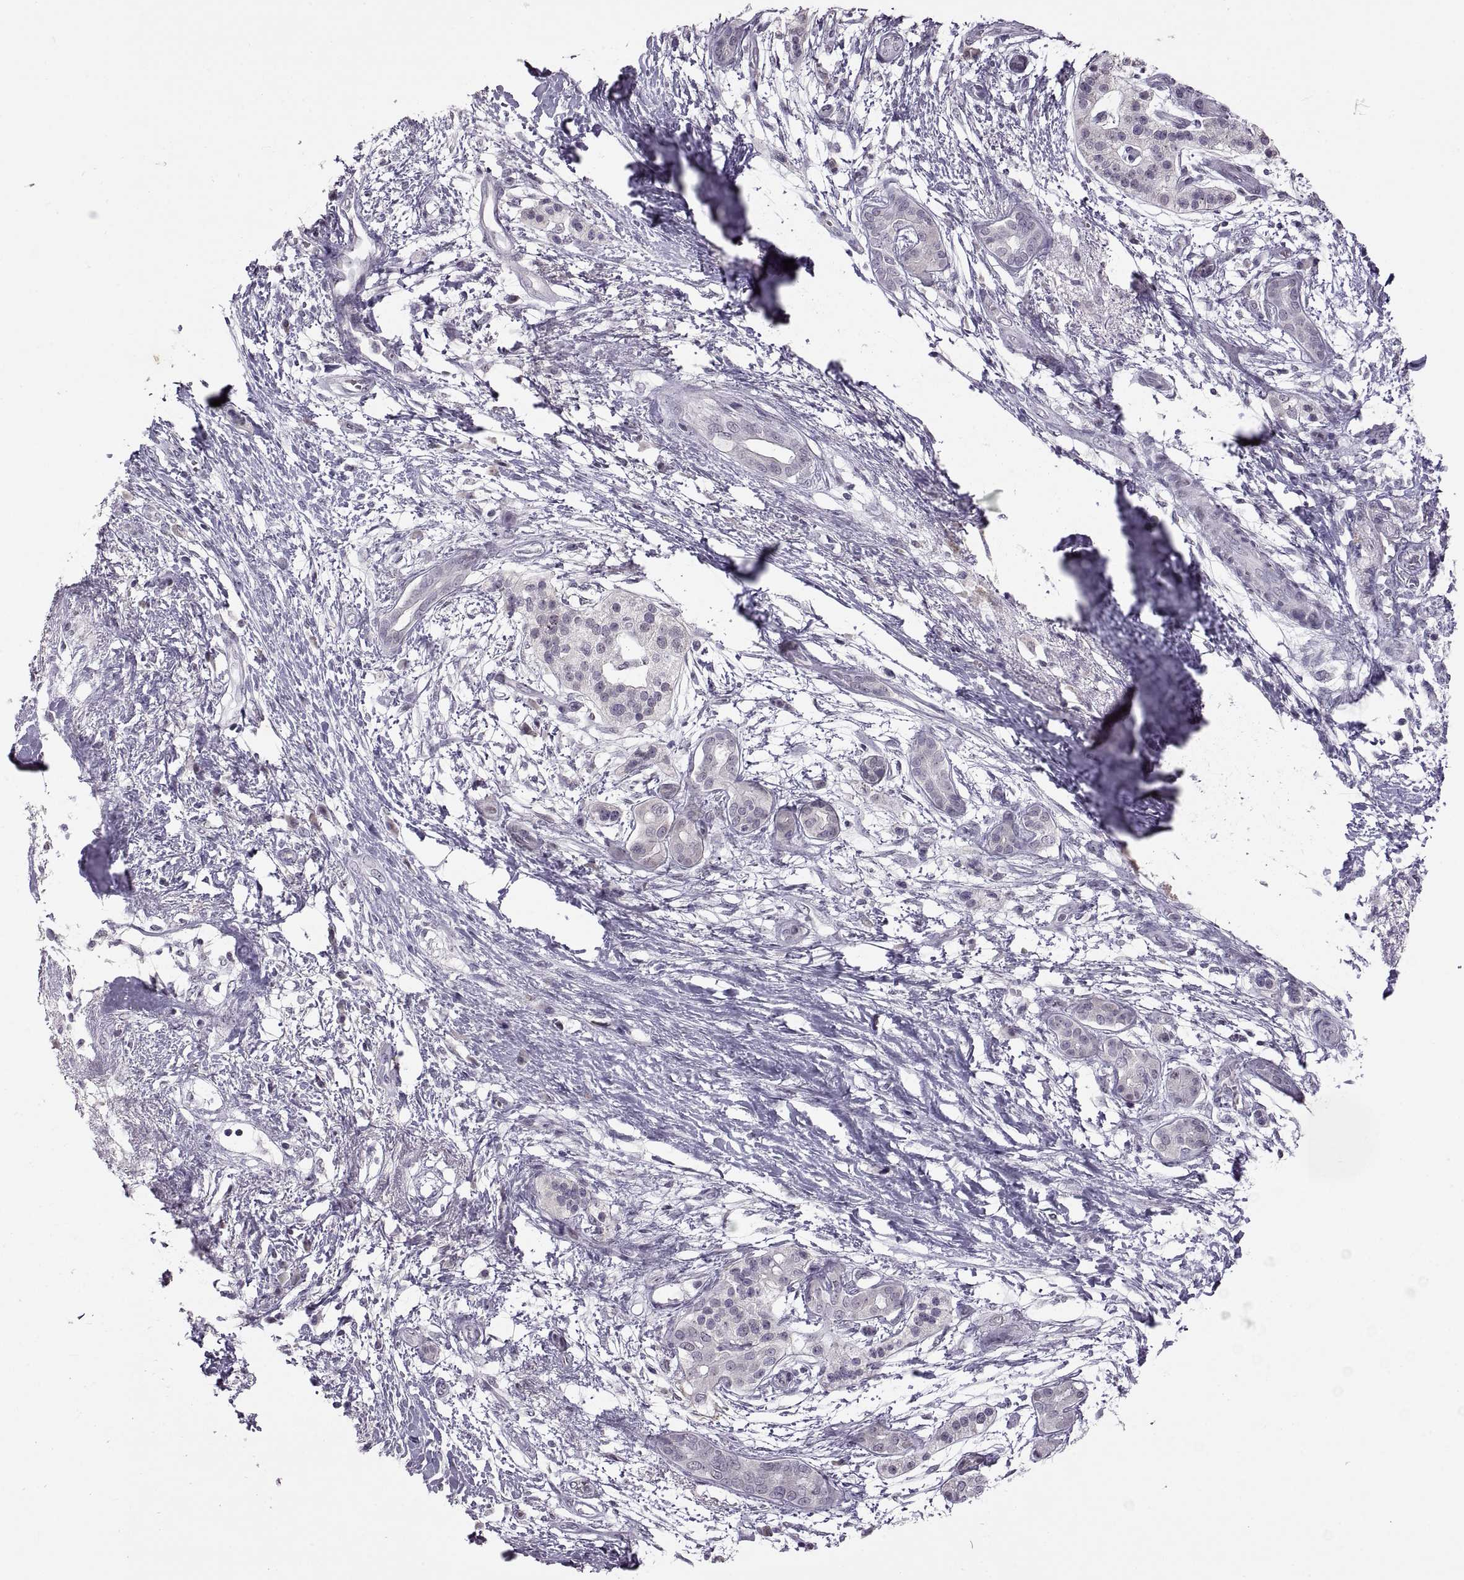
{"staining": {"intensity": "negative", "quantity": "none", "location": "none"}, "tissue": "pancreatic cancer", "cell_type": "Tumor cells", "image_type": "cancer", "snomed": [{"axis": "morphology", "description": "Adenocarcinoma, NOS"}, {"axis": "topography", "description": "Pancreas"}], "caption": "High magnification brightfield microscopy of pancreatic cancer stained with DAB (brown) and counterstained with hematoxylin (blue): tumor cells show no significant expression.", "gene": "NEK2", "patient": {"sex": "female", "age": 72}}